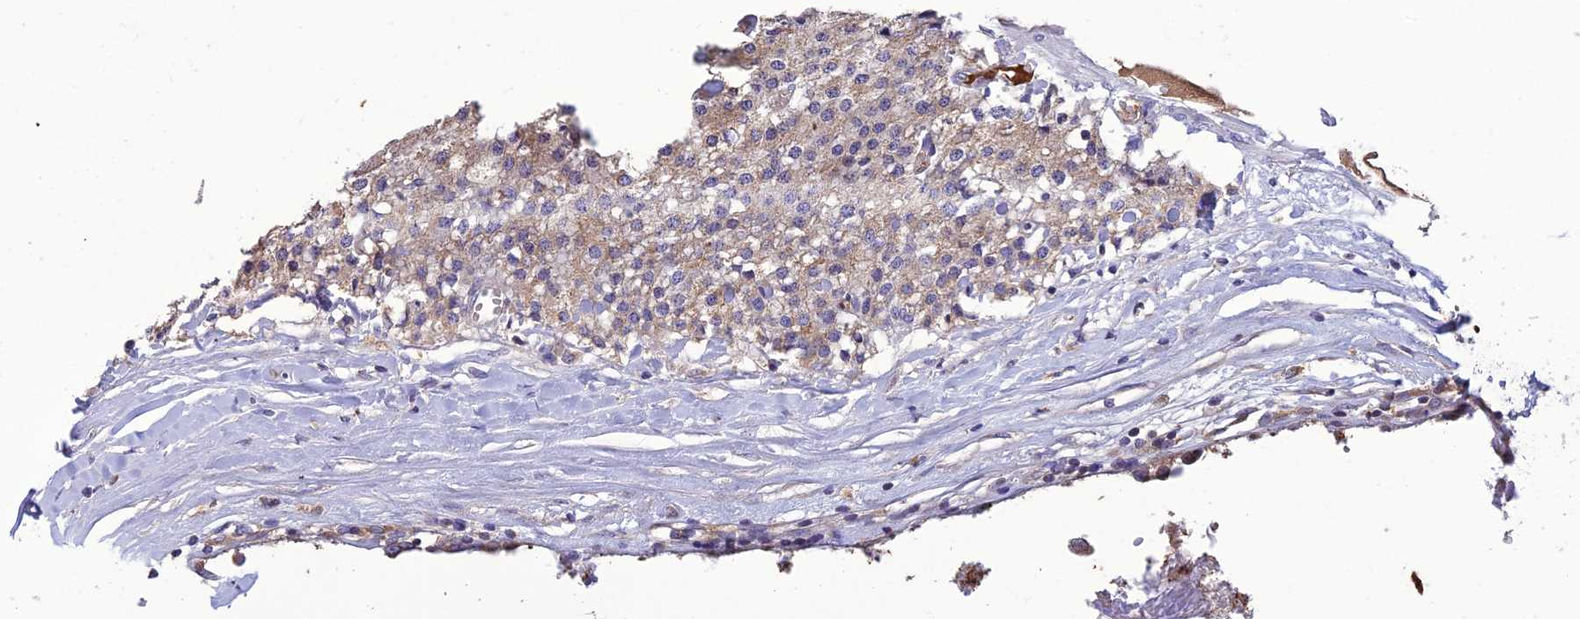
{"staining": {"intensity": "moderate", "quantity": "25%-75%", "location": "cytoplasmic/membranous"}, "tissue": "carcinoid", "cell_type": "Tumor cells", "image_type": "cancer", "snomed": [{"axis": "morphology", "description": "Carcinoid, malignant, NOS"}, {"axis": "topography", "description": "Colon"}], "caption": "Protein expression analysis of carcinoid exhibits moderate cytoplasmic/membranous staining in approximately 25%-75% of tumor cells.", "gene": "MIOS", "patient": {"sex": "female", "age": 52}}